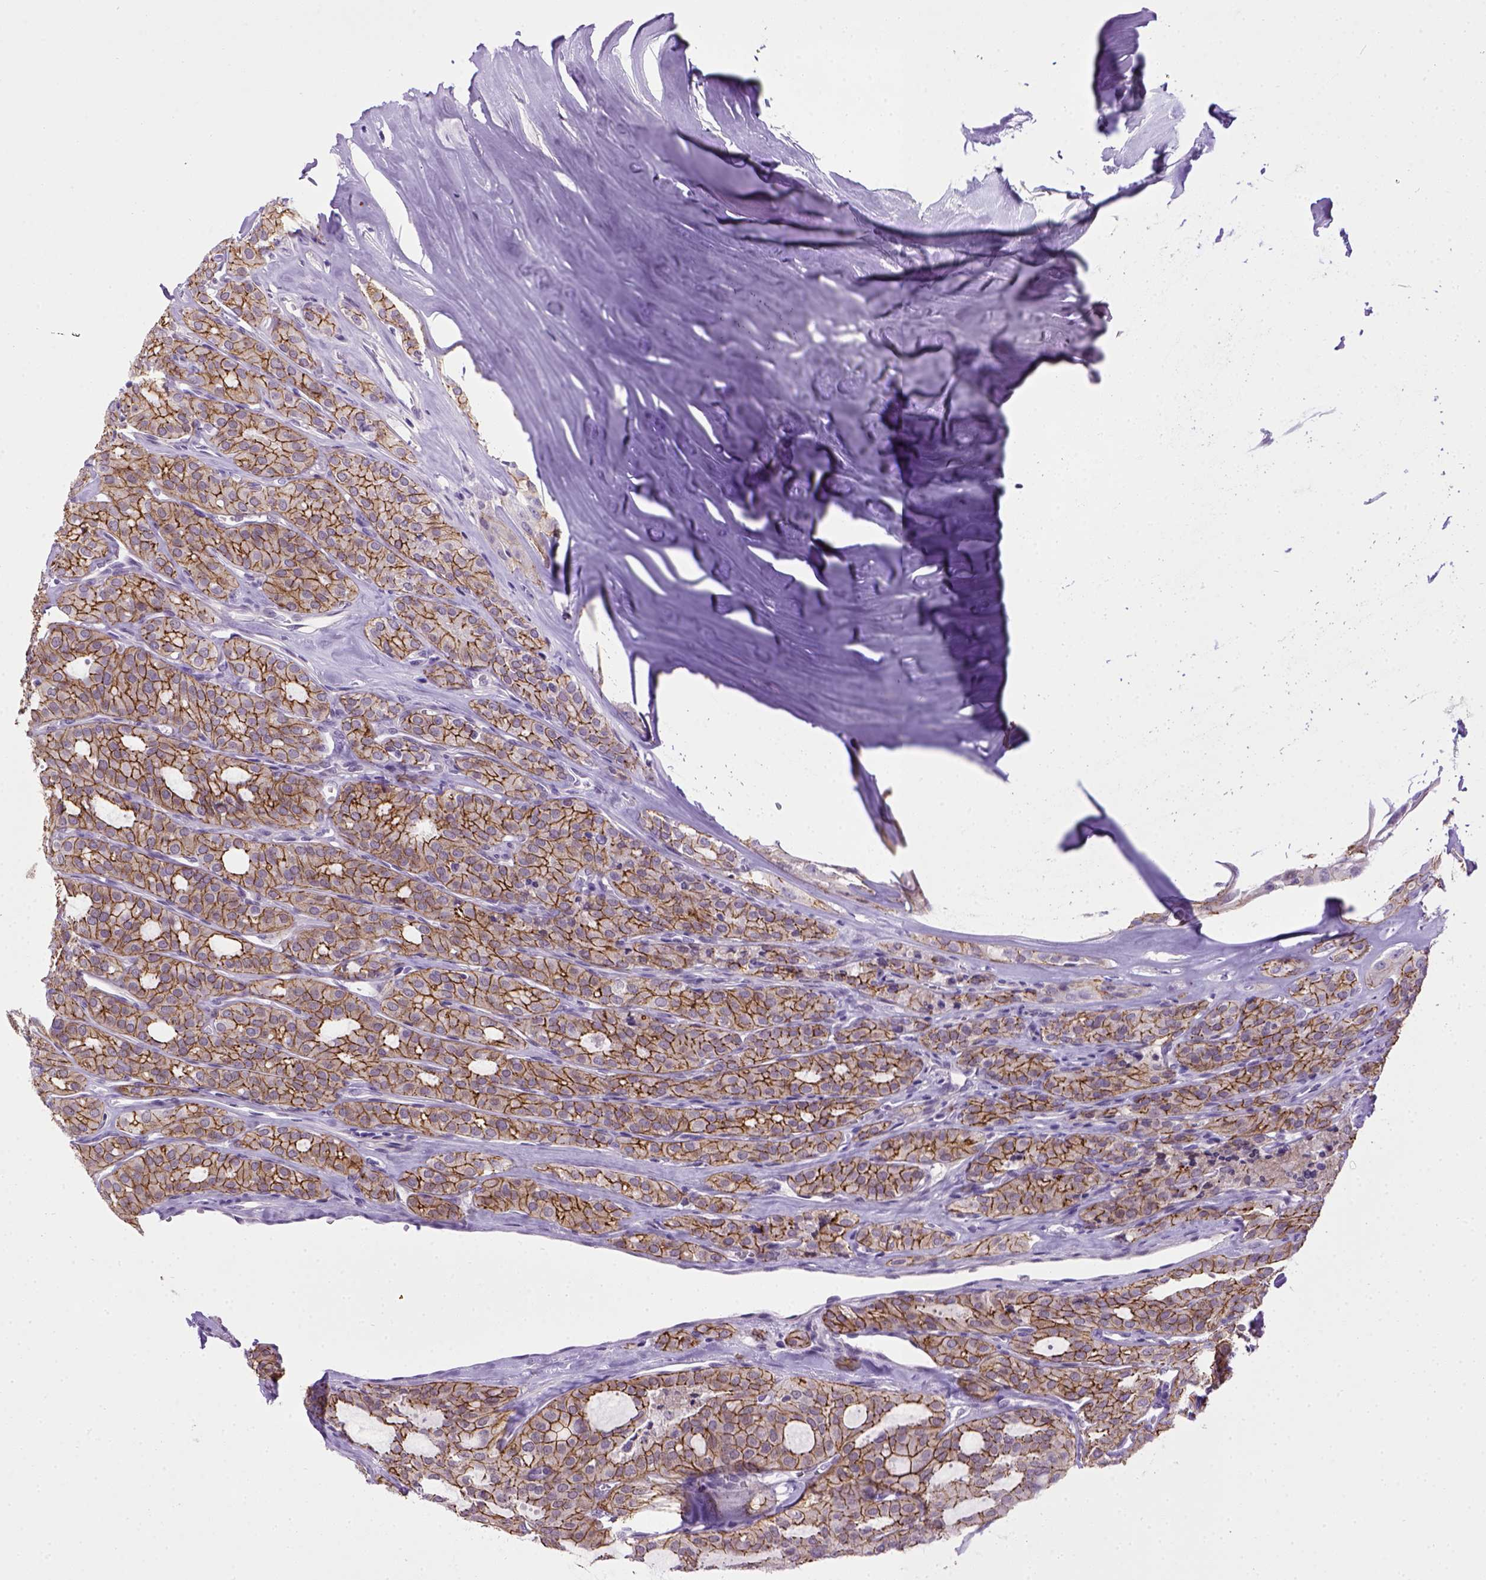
{"staining": {"intensity": "strong", "quantity": ">75%", "location": "cytoplasmic/membranous"}, "tissue": "thyroid cancer", "cell_type": "Tumor cells", "image_type": "cancer", "snomed": [{"axis": "morphology", "description": "Follicular adenoma carcinoma, NOS"}, {"axis": "topography", "description": "Thyroid gland"}], "caption": "Immunohistochemistry (IHC) micrograph of neoplastic tissue: follicular adenoma carcinoma (thyroid) stained using immunohistochemistry reveals high levels of strong protein expression localized specifically in the cytoplasmic/membranous of tumor cells, appearing as a cytoplasmic/membranous brown color.", "gene": "CDH1", "patient": {"sex": "male", "age": 75}}